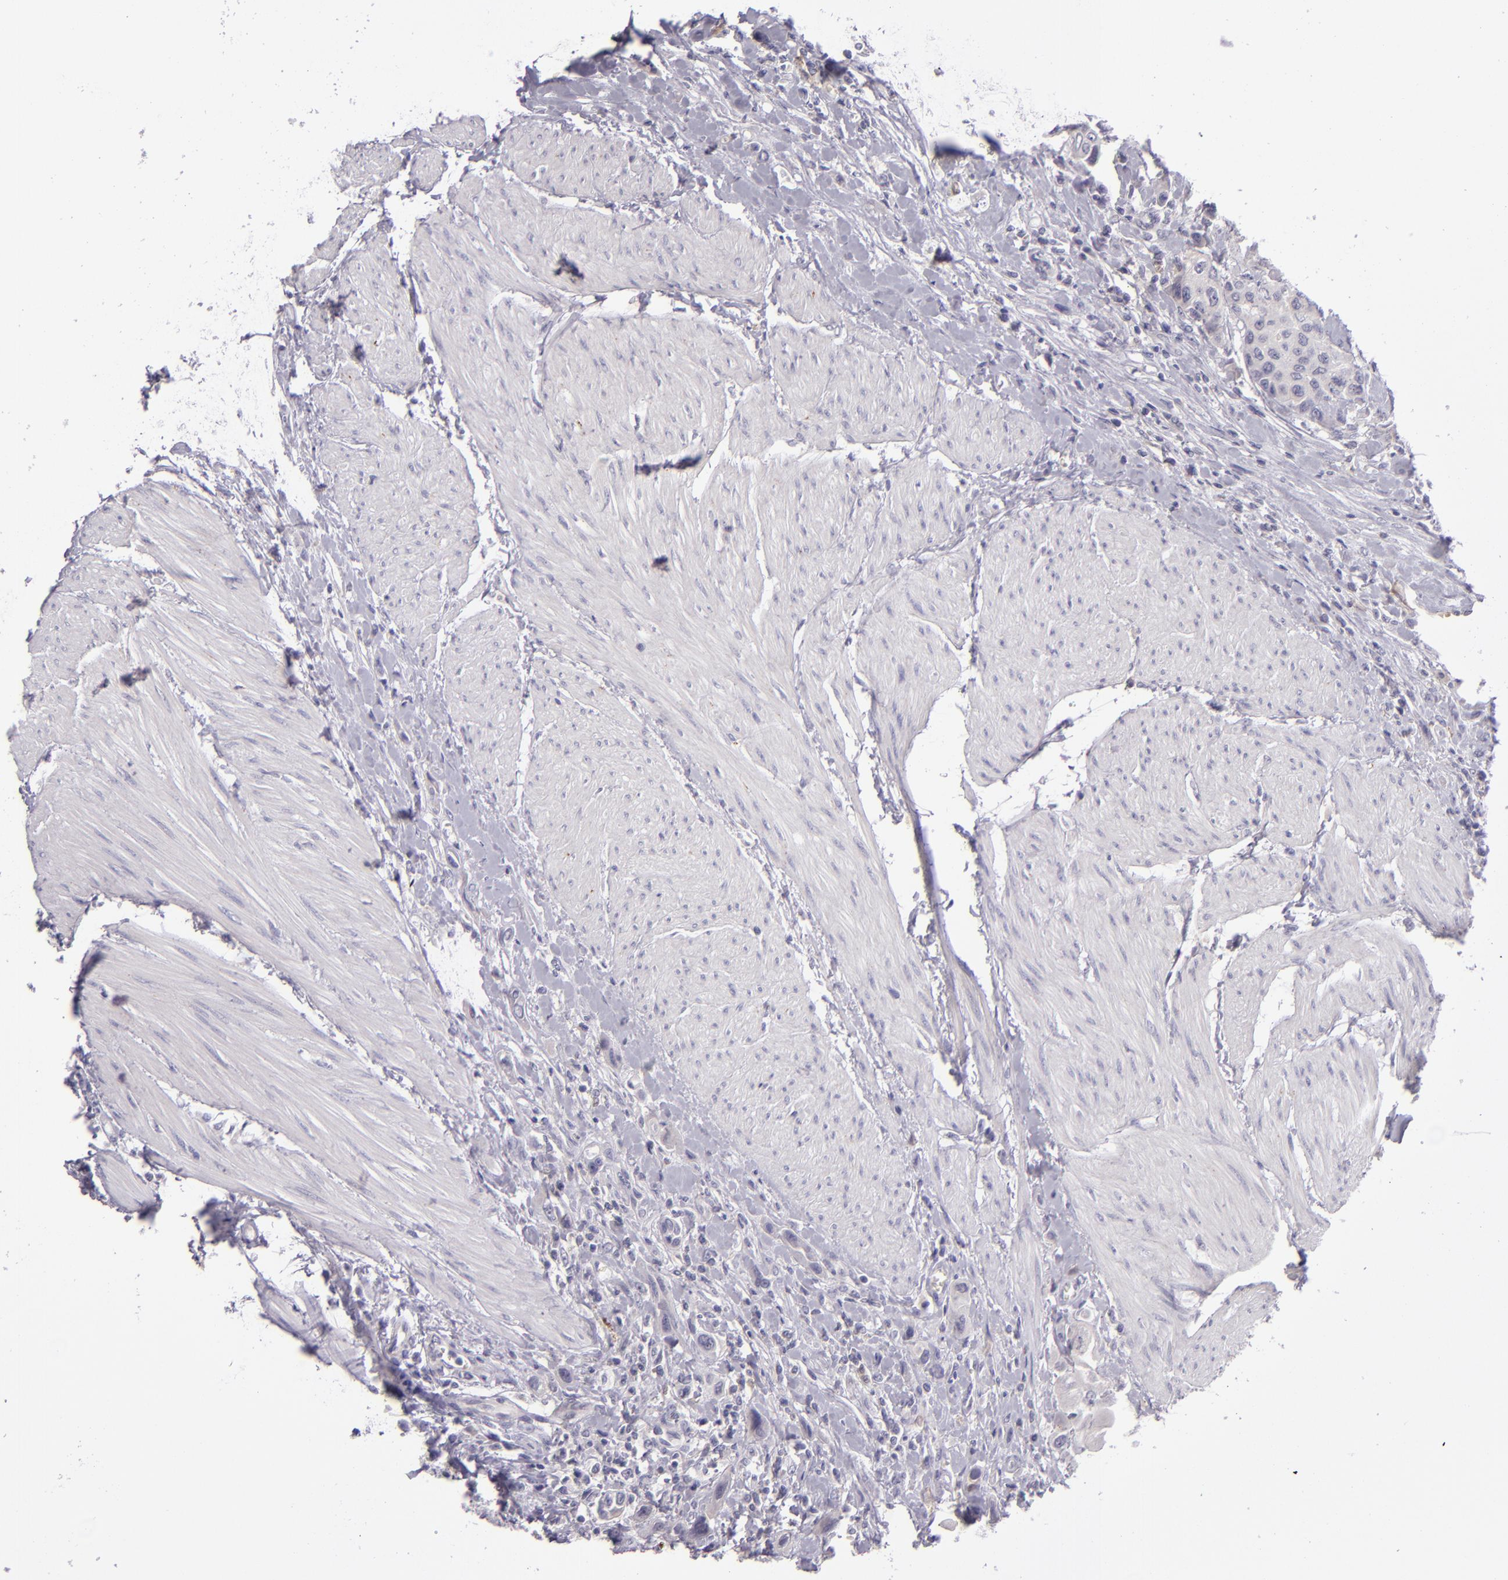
{"staining": {"intensity": "negative", "quantity": "none", "location": "none"}, "tissue": "urothelial cancer", "cell_type": "Tumor cells", "image_type": "cancer", "snomed": [{"axis": "morphology", "description": "Urothelial carcinoma, High grade"}, {"axis": "topography", "description": "Urinary bladder"}], "caption": "Urothelial carcinoma (high-grade) was stained to show a protein in brown. There is no significant positivity in tumor cells.", "gene": "SNCB", "patient": {"sex": "male", "age": 50}}